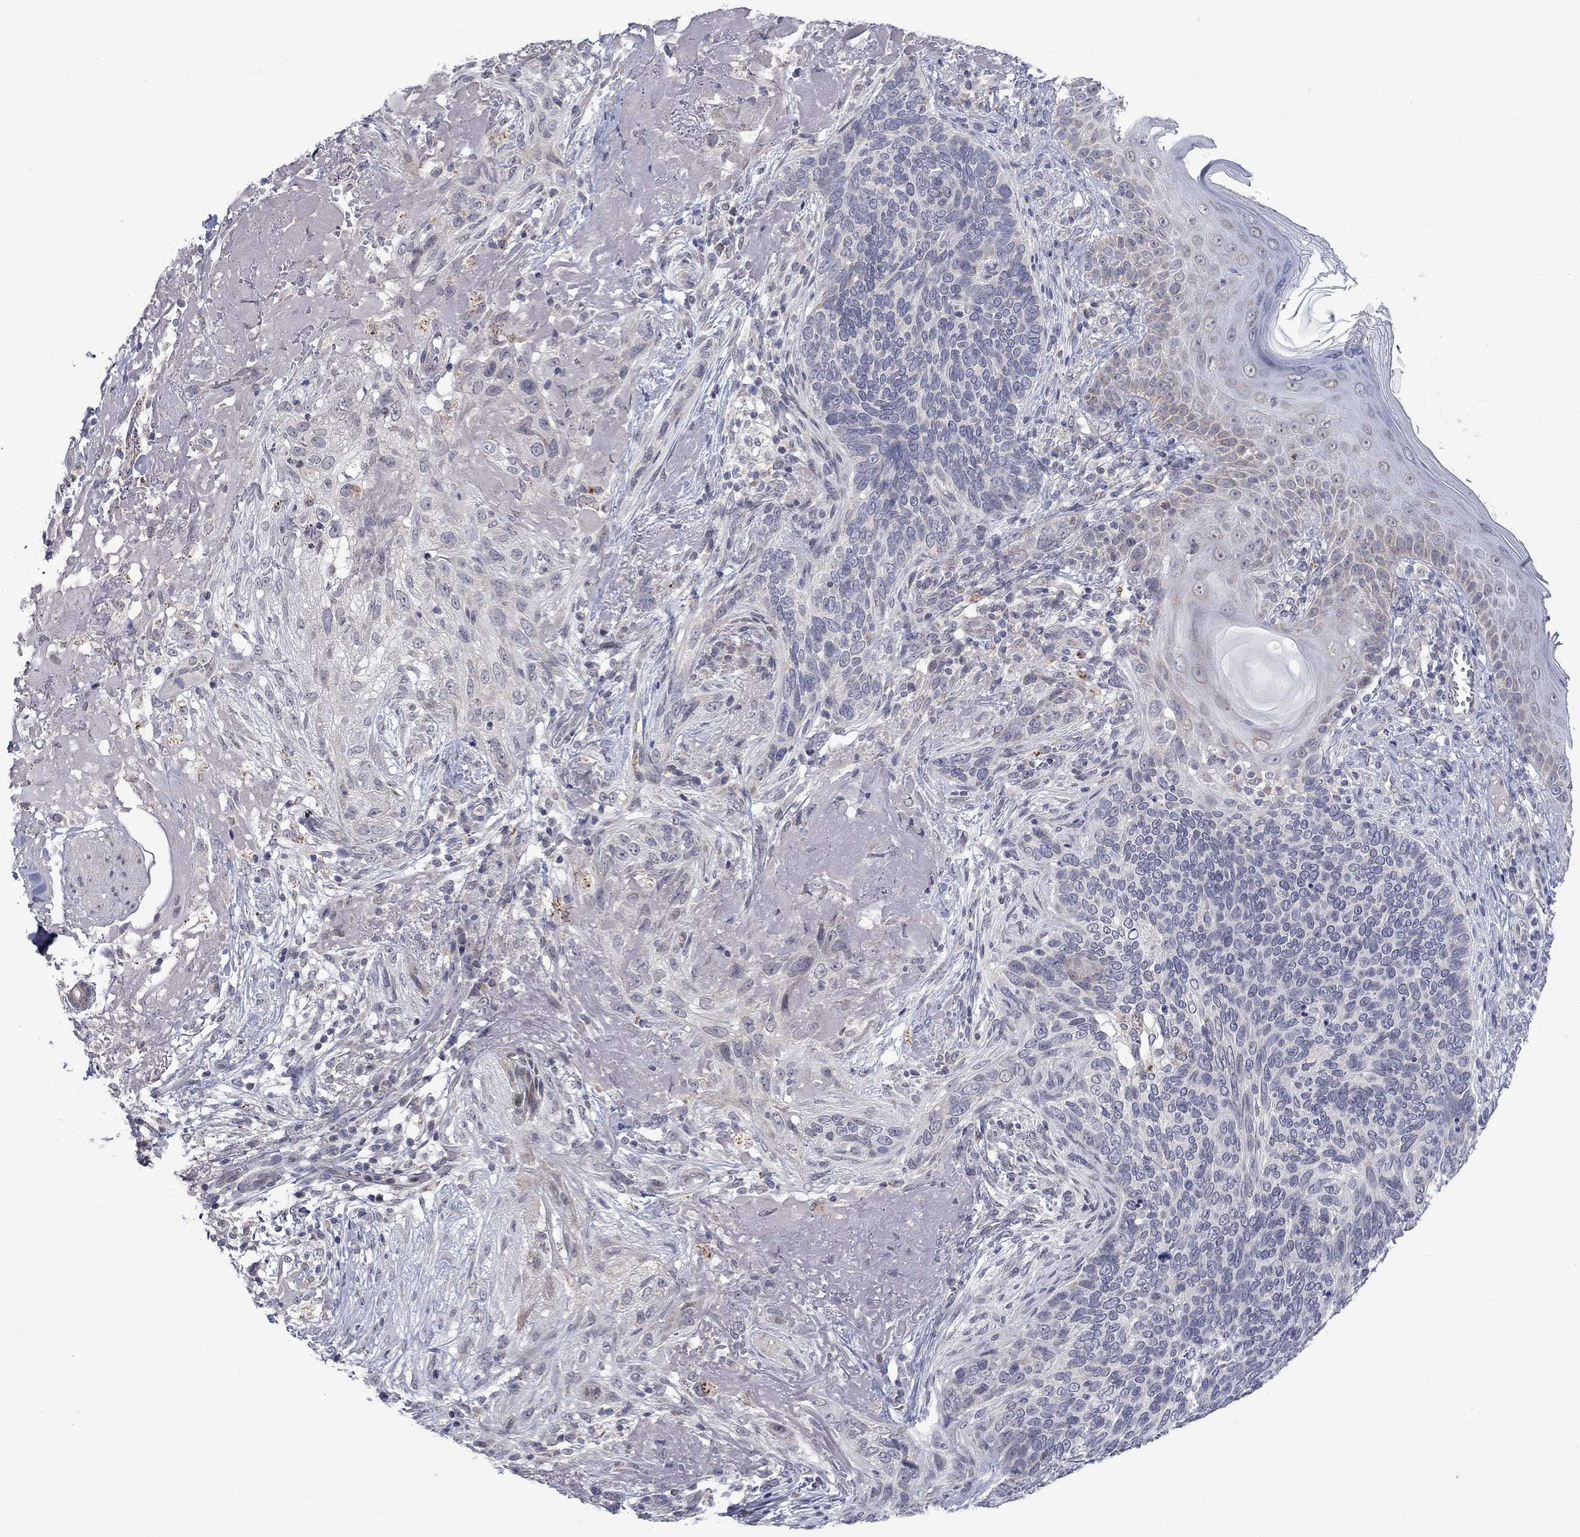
{"staining": {"intensity": "negative", "quantity": "none", "location": "none"}, "tissue": "skin cancer", "cell_type": "Tumor cells", "image_type": "cancer", "snomed": [{"axis": "morphology", "description": "Basal cell carcinoma"}, {"axis": "topography", "description": "Skin"}], "caption": "DAB immunohistochemical staining of human skin cancer (basal cell carcinoma) demonstrates no significant positivity in tumor cells.", "gene": "KCNJ16", "patient": {"sex": "male", "age": 91}}